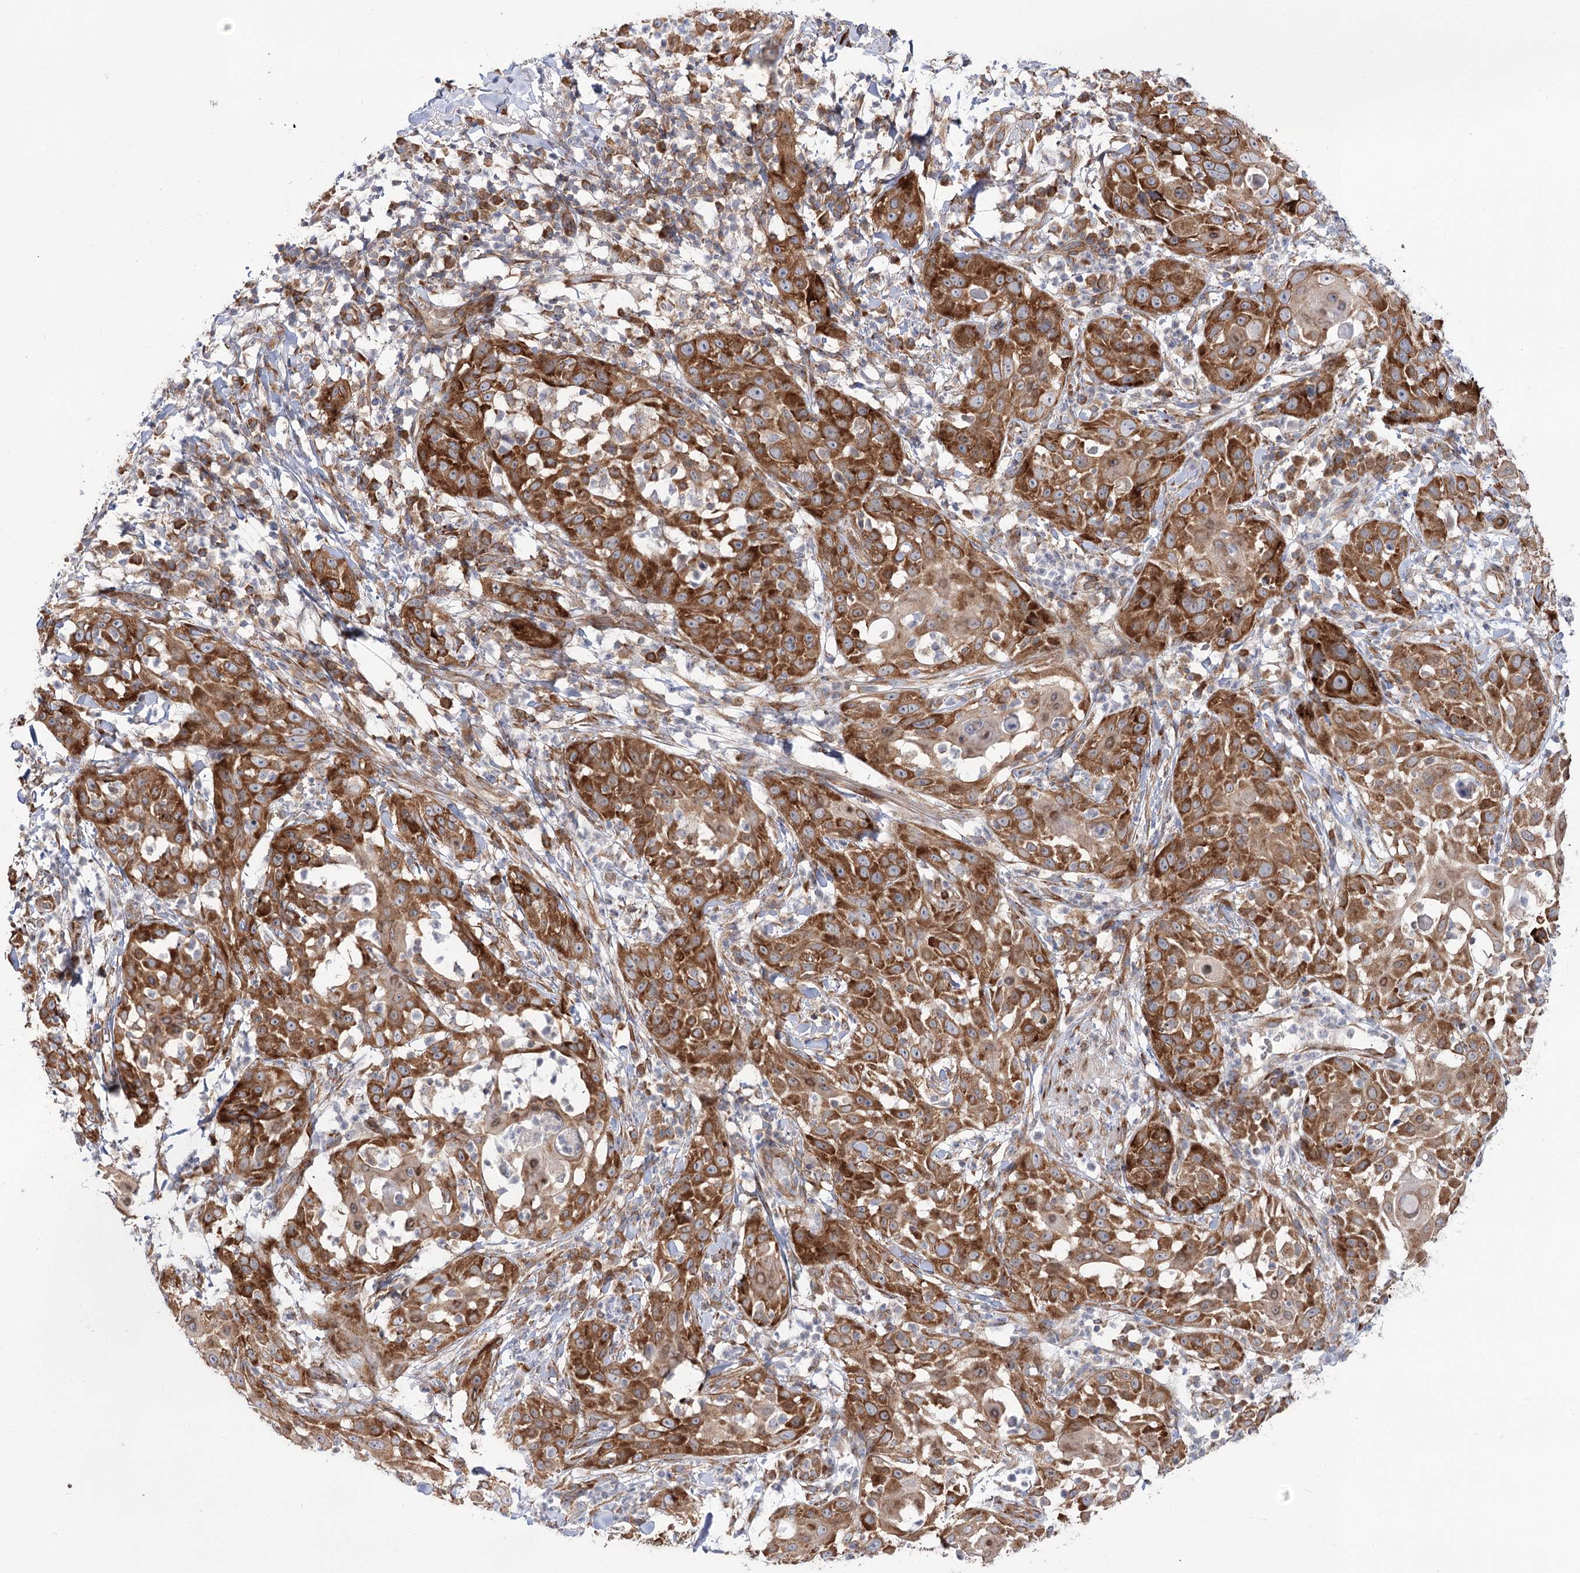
{"staining": {"intensity": "strong", "quantity": ">75%", "location": "cytoplasmic/membranous"}, "tissue": "skin cancer", "cell_type": "Tumor cells", "image_type": "cancer", "snomed": [{"axis": "morphology", "description": "Squamous cell carcinoma, NOS"}, {"axis": "topography", "description": "Skin"}], "caption": "This photomicrograph demonstrates IHC staining of human skin cancer, with high strong cytoplasmic/membranous positivity in about >75% of tumor cells.", "gene": "VWA2", "patient": {"sex": "female", "age": 44}}